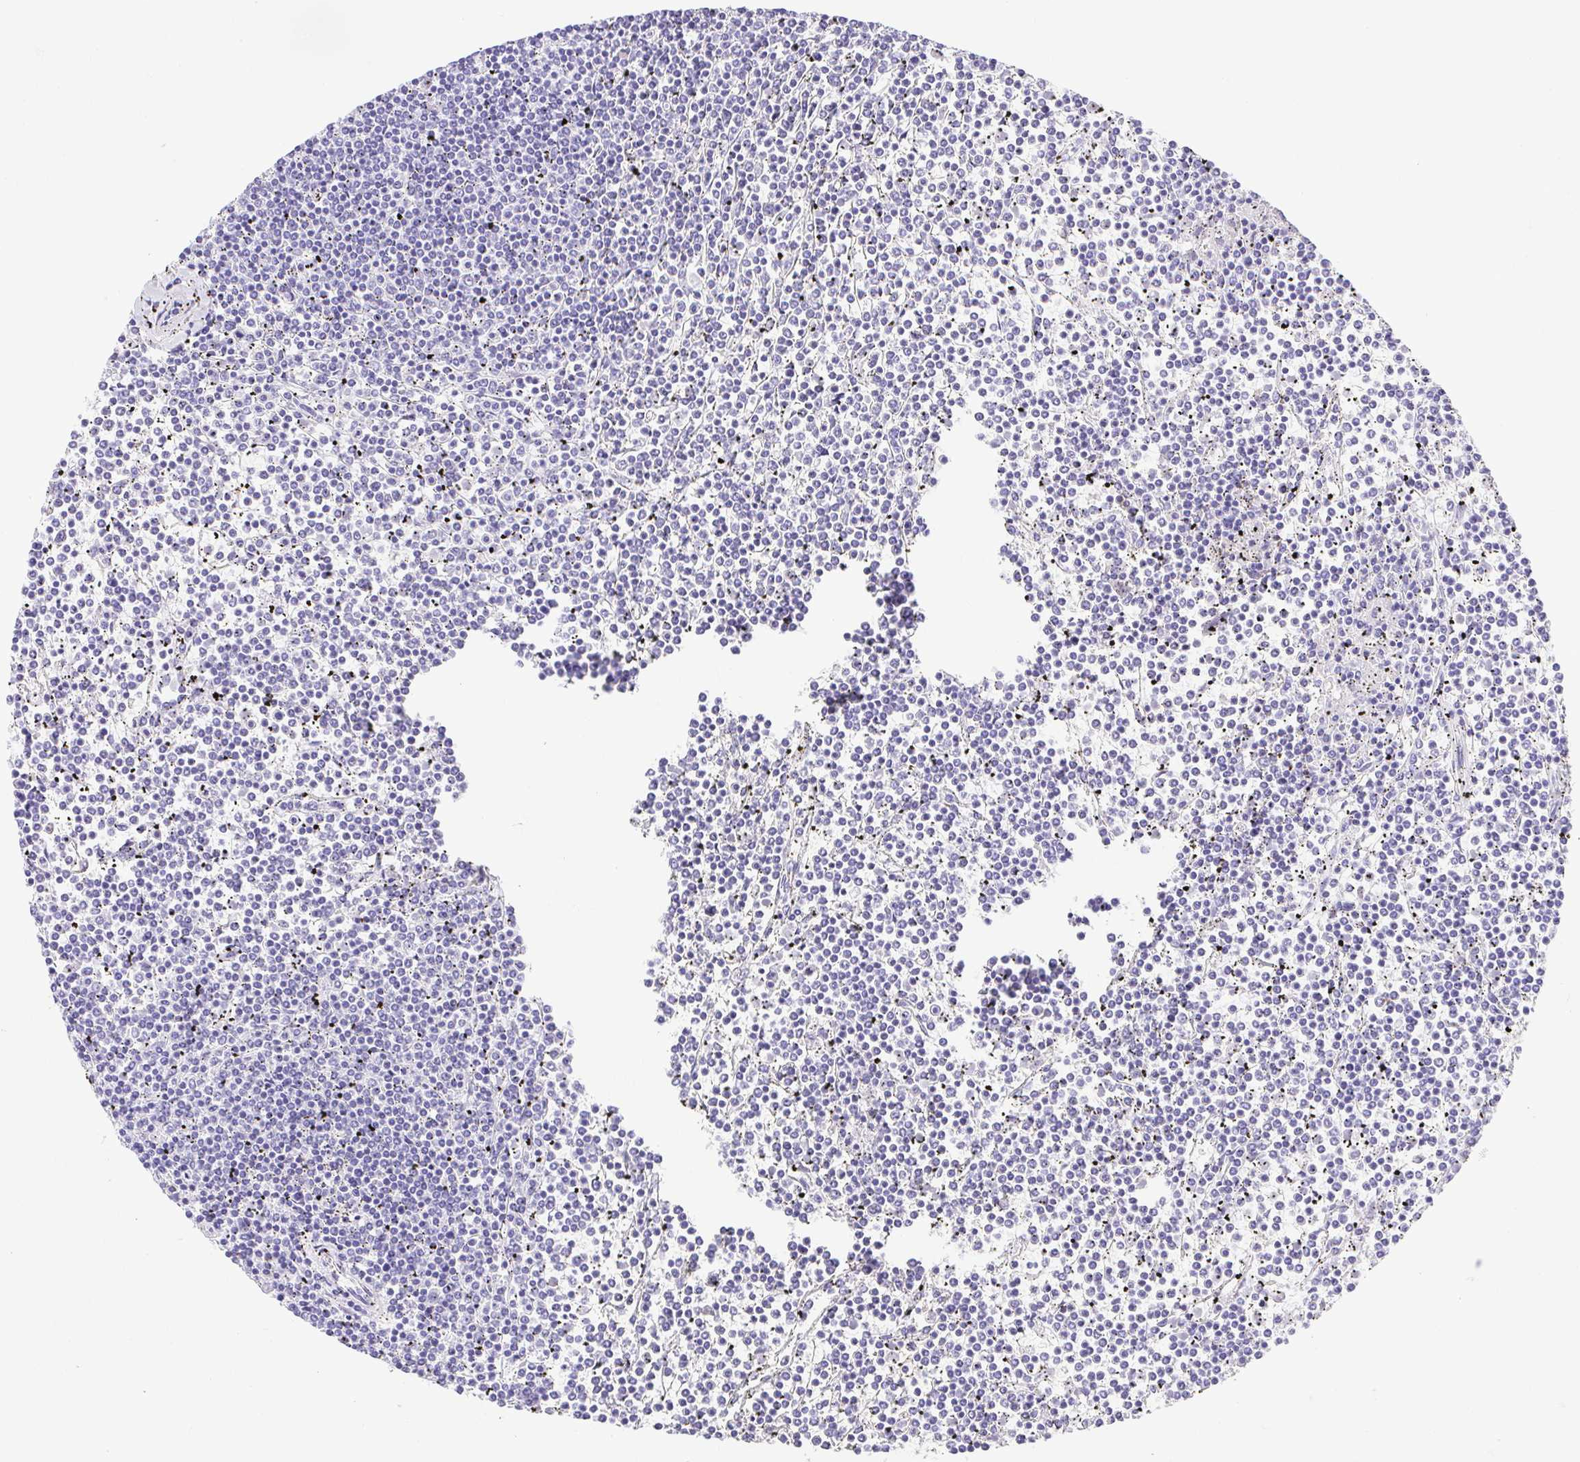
{"staining": {"intensity": "negative", "quantity": "none", "location": "none"}, "tissue": "lymphoma", "cell_type": "Tumor cells", "image_type": "cancer", "snomed": [{"axis": "morphology", "description": "Malignant lymphoma, non-Hodgkin's type, Low grade"}, {"axis": "topography", "description": "Spleen"}], "caption": "Immunohistochemistry (IHC) histopathology image of neoplastic tissue: human lymphoma stained with DAB (3,3'-diaminobenzidine) exhibits no significant protein staining in tumor cells. (Stains: DAB (3,3'-diaminobenzidine) immunohistochemistry (IHC) with hematoxylin counter stain, Microscopy: brightfield microscopy at high magnification).", "gene": "CDSN", "patient": {"sex": "female", "age": 19}}